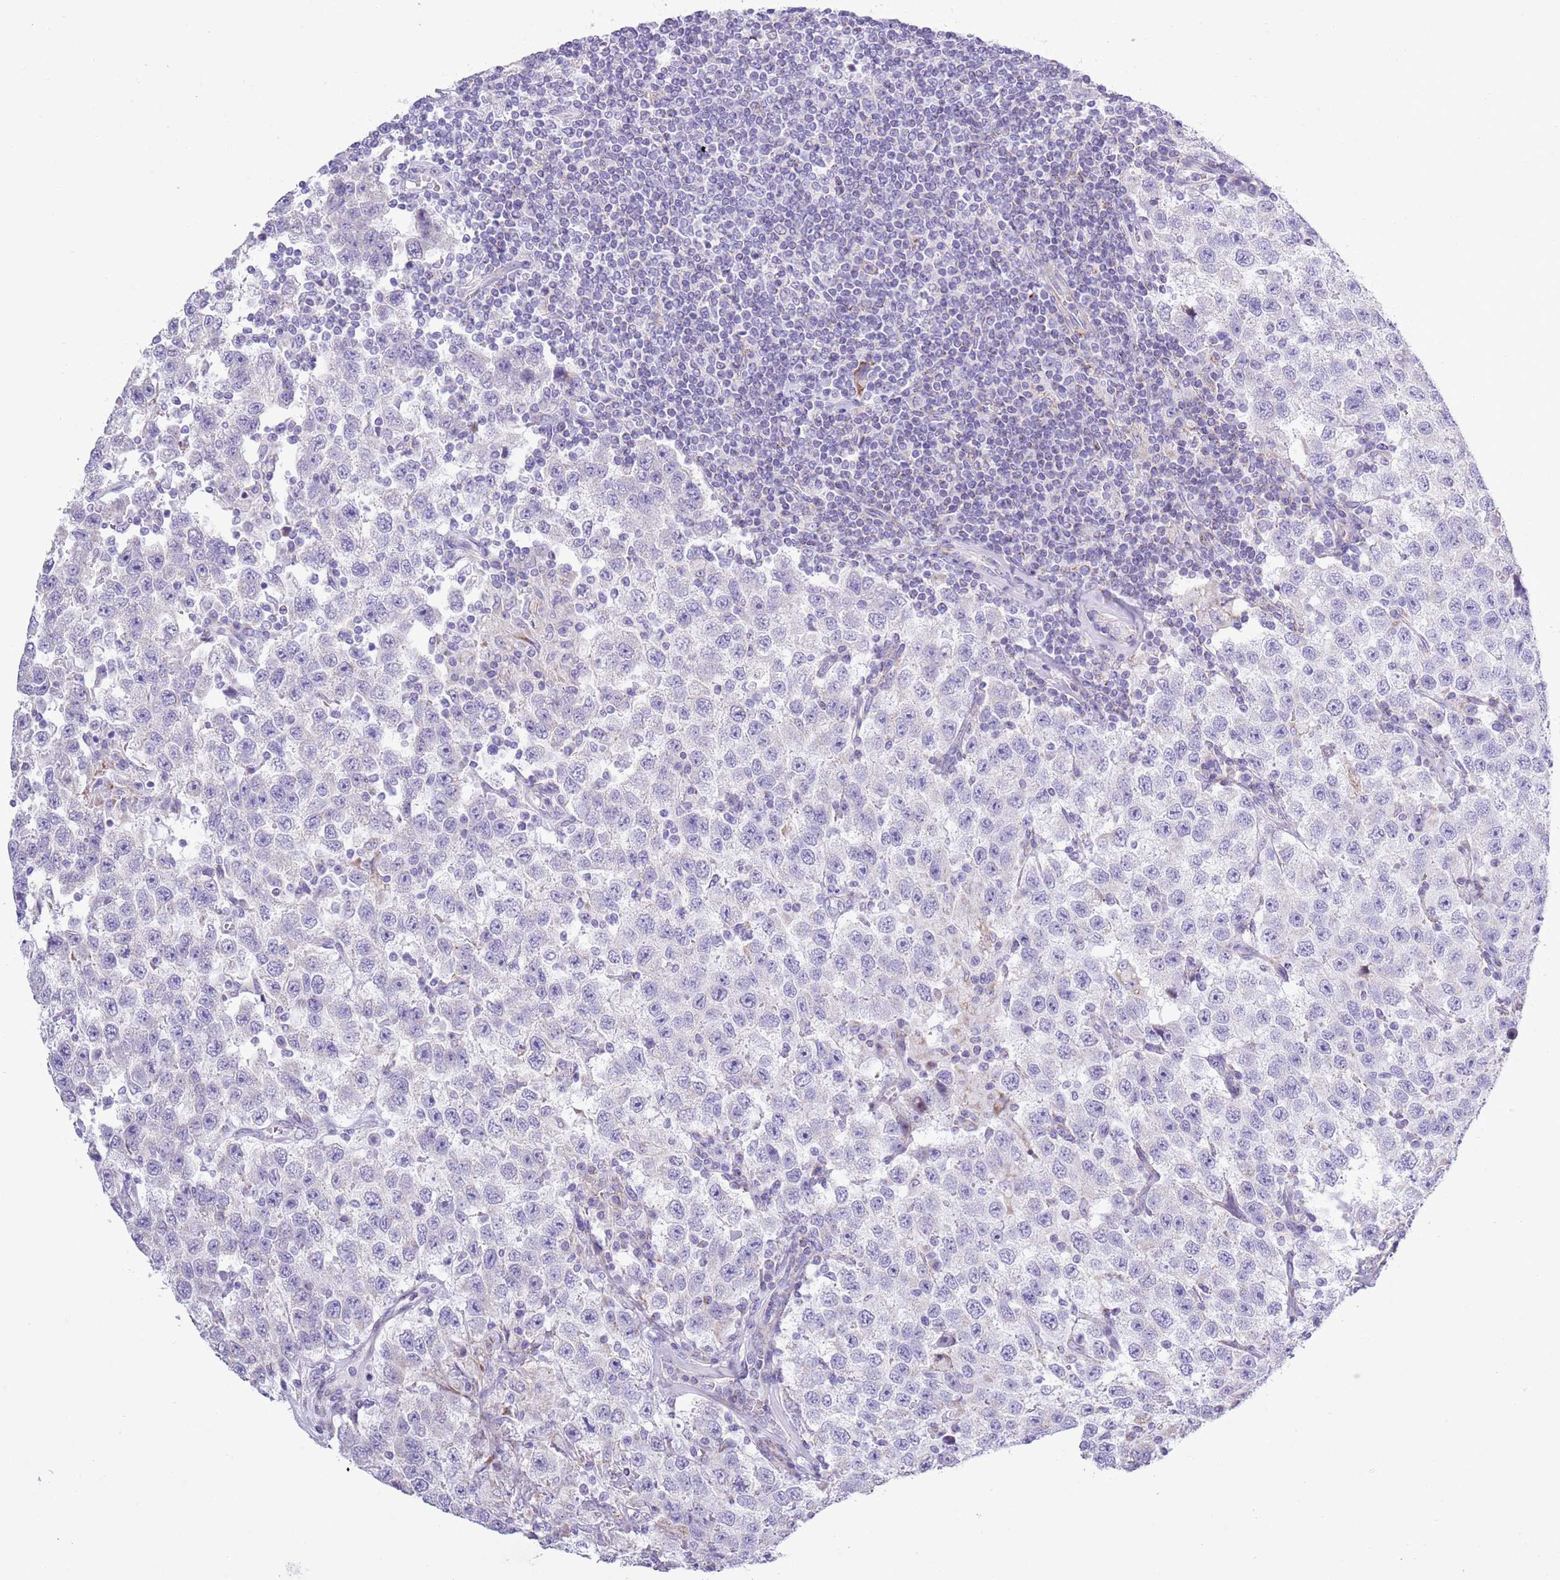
{"staining": {"intensity": "negative", "quantity": "none", "location": "none"}, "tissue": "testis cancer", "cell_type": "Tumor cells", "image_type": "cancer", "snomed": [{"axis": "morphology", "description": "Seminoma, NOS"}, {"axis": "topography", "description": "Testis"}], "caption": "Human testis seminoma stained for a protein using immunohistochemistry (IHC) exhibits no staining in tumor cells.", "gene": "MOCOS", "patient": {"sex": "male", "age": 41}}